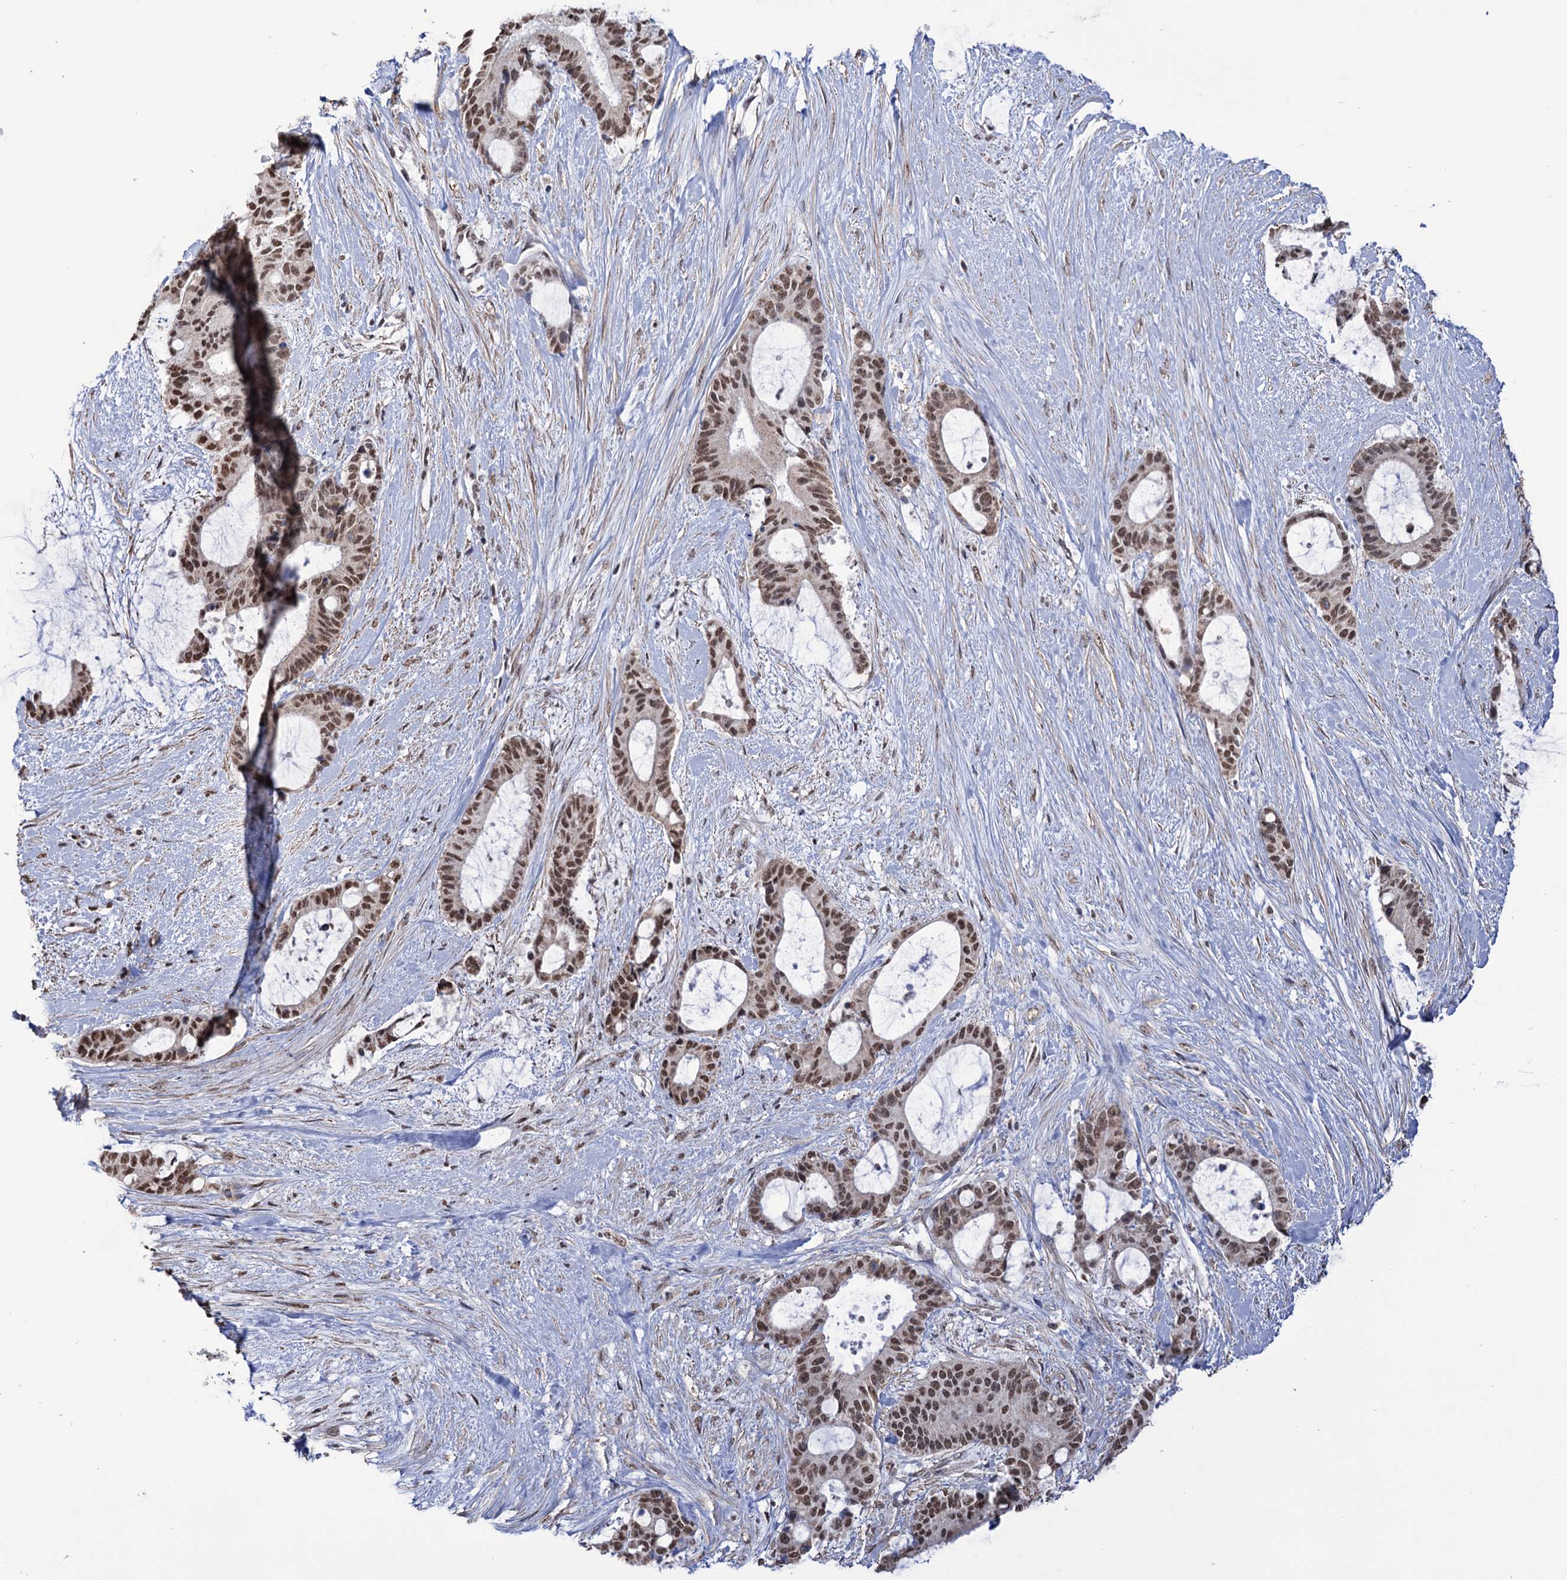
{"staining": {"intensity": "moderate", "quantity": ">75%", "location": "nuclear"}, "tissue": "liver cancer", "cell_type": "Tumor cells", "image_type": "cancer", "snomed": [{"axis": "morphology", "description": "Normal tissue, NOS"}, {"axis": "morphology", "description": "Cholangiocarcinoma"}, {"axis": "topography", "description": "Liver"}, {"axis": "topography", "description": "Peripheral nerve tissue"}], "caption": "Moderate nuclear expression is appreciated in about >75% of tumor cells in cholangiocarcinoma (liver).", "gene": "ABHD10", "patient": {"sex": "female", "age": 73}}